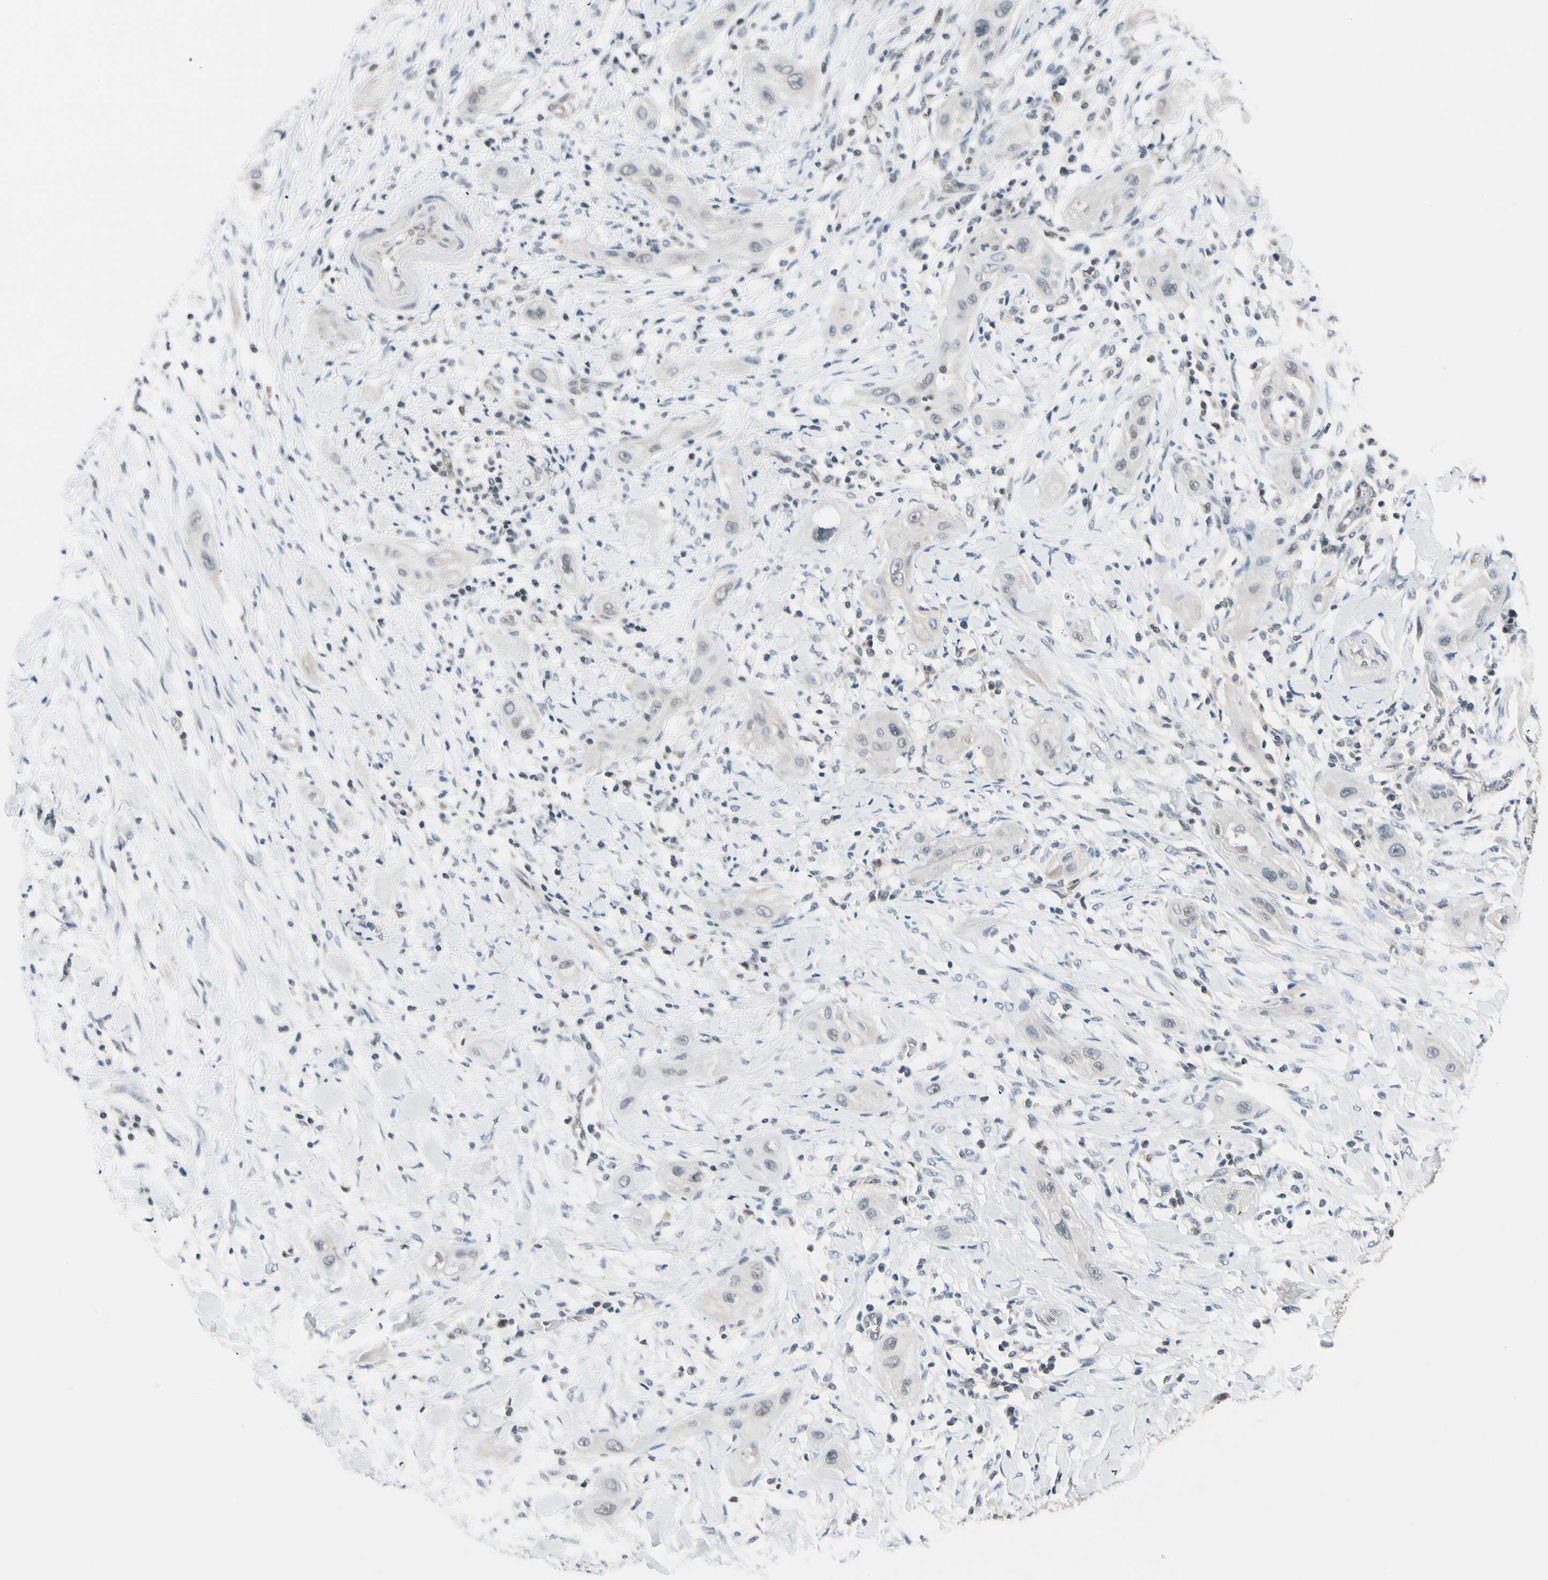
{"staining": {"intensity": "negative", "quantity": "none", "location": "none"}, "tissue": "lung cancer", "cell_type": "Tumor cells", "image_type": "cancer", "snomed": [{"axis": "morphology", "description": "Squamous cell carcinoma, NOS"}, {"axis": "topography", "description": "Lung"}], "caption": "Tumor cells show no significant protein positivity in lung cancer (squamous cell carcinoma).", "gene": "TAF12", "patient": {"sex": "female", "age": 47}}